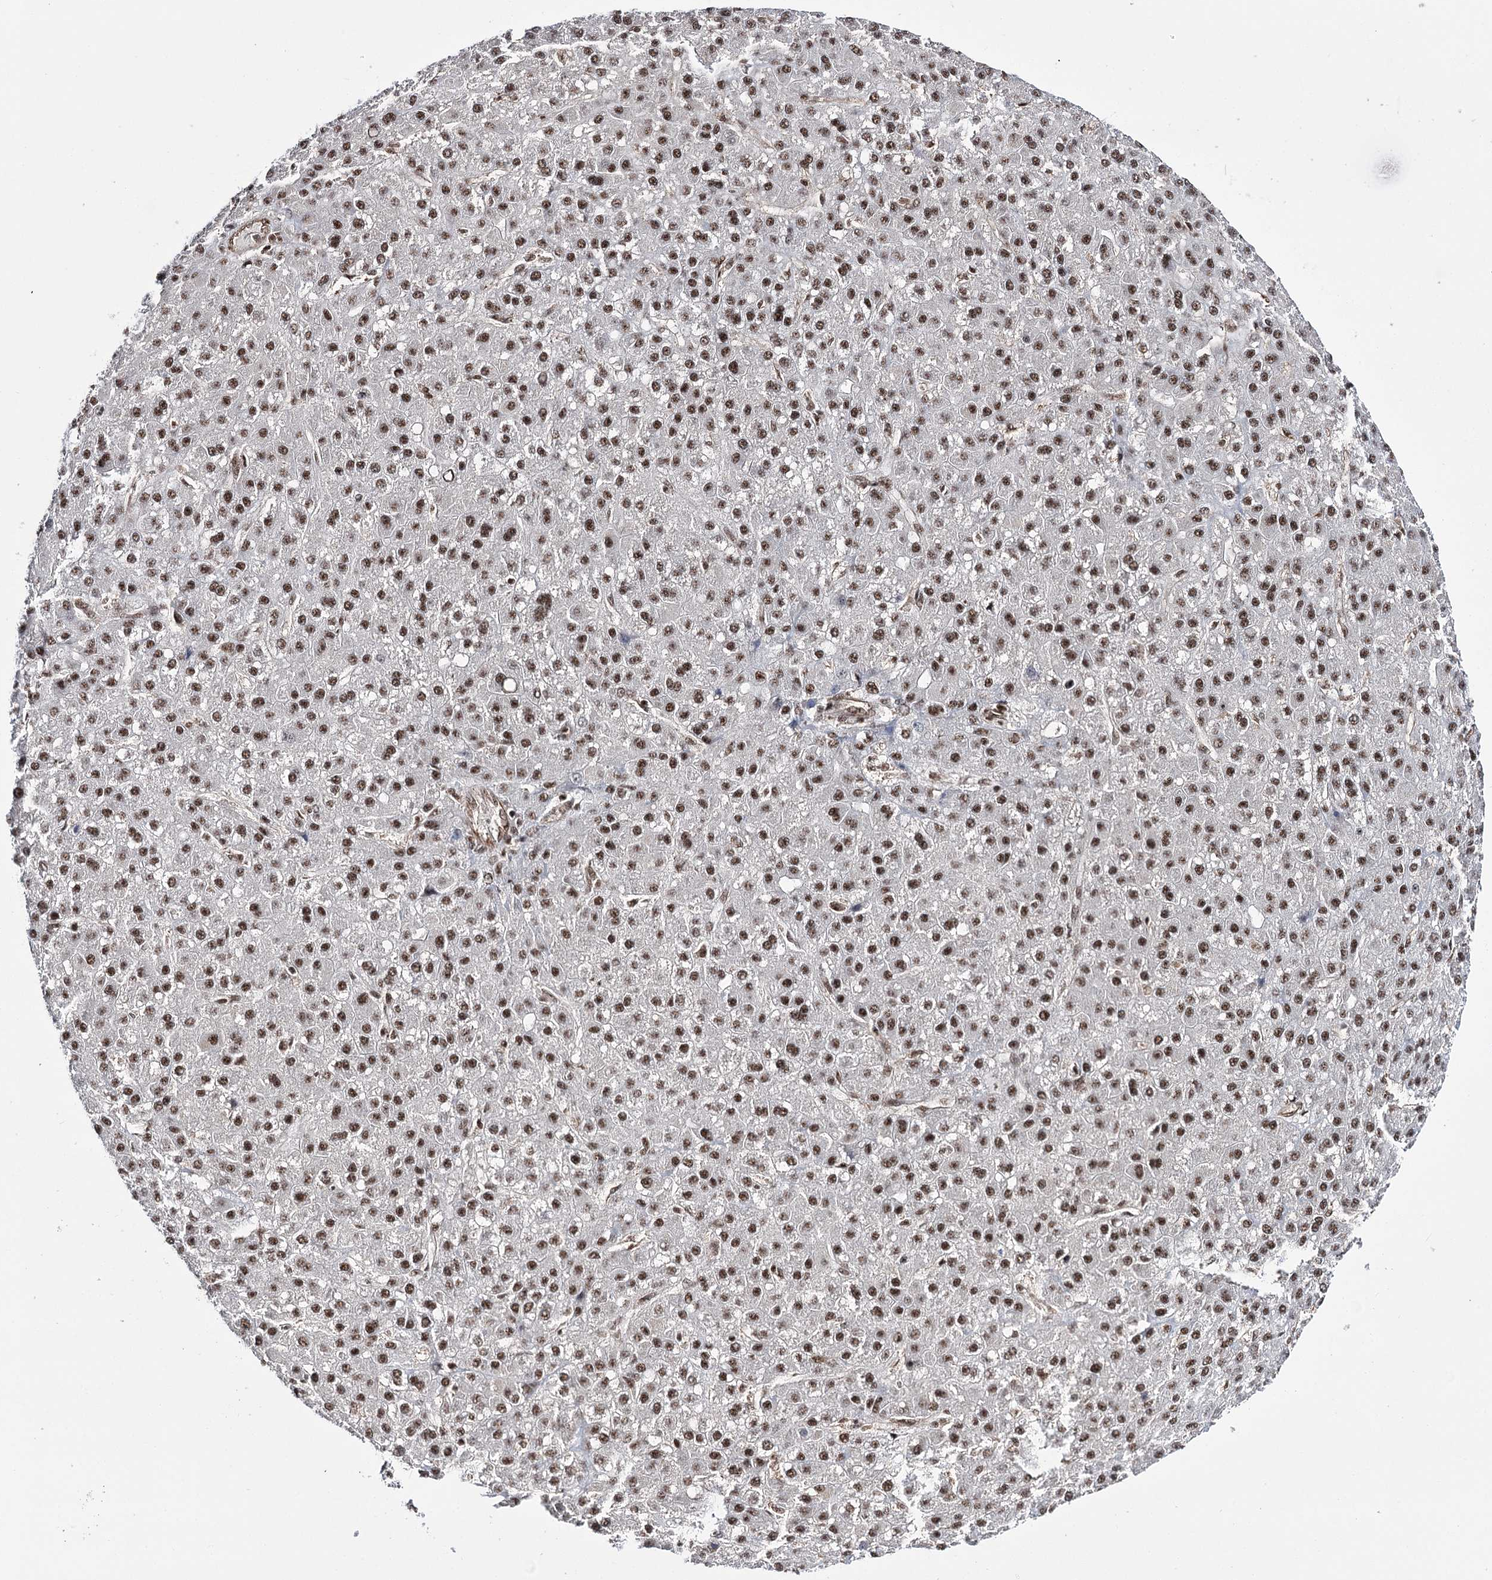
{"staining": {"intensity": "moderate", "quantity": ">75%", "location": "nuclear"}, "tissue": "liver cancer", "cell_type": "Tumor cells", "image_type": "cancer", "snomed": [{"axis": "morphology", "description": "Carcinoma, Hepatocellular, NOS"}, {"axis": "topography", "description": "Liver"}], "caption": "The immunohistochemical stain shows moderate nuclear staining in tumor cells of hepatocellular carcinoma (liver) tissue.", "gene": "PRPF40A", "patient": {"sex": "male", "age": 67}}